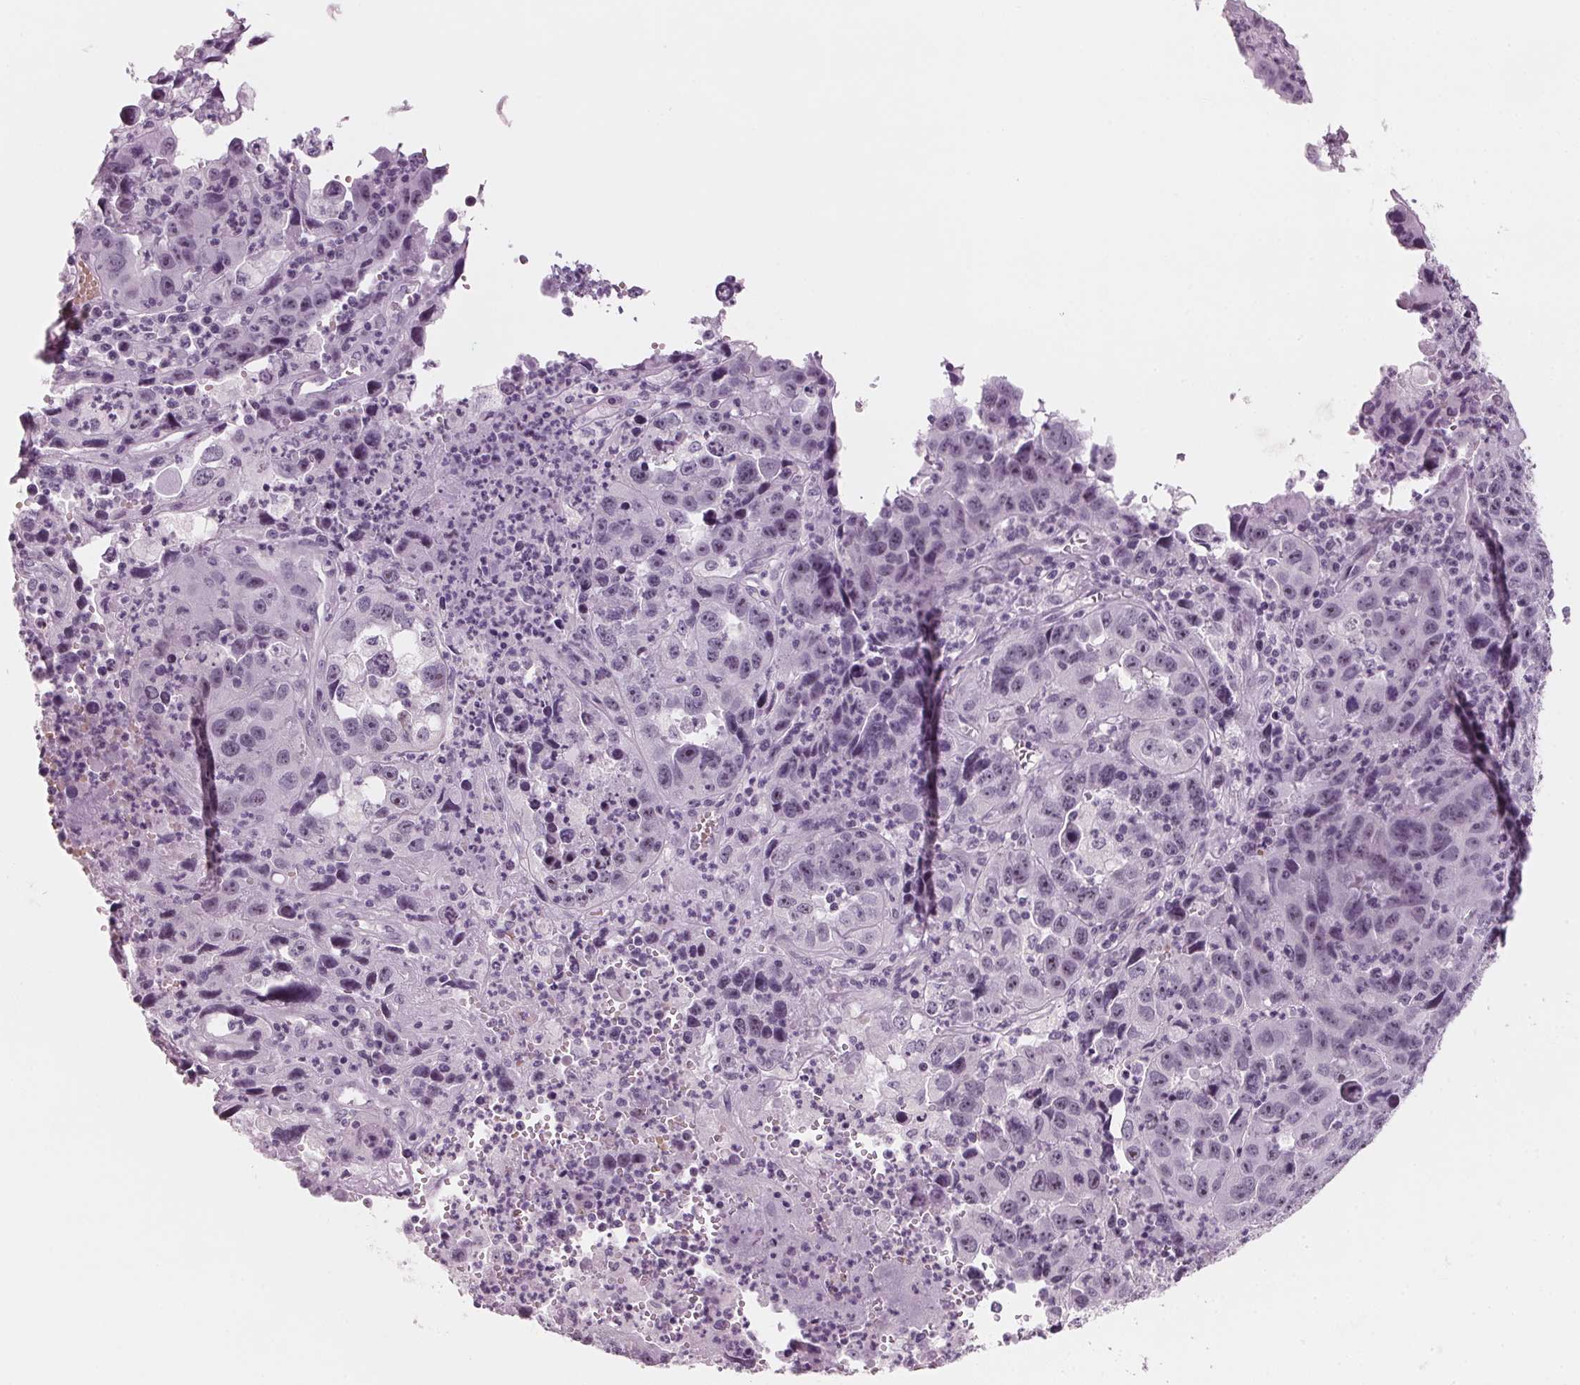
{"staining": {"intensity": "negative", "quantity": "none", "location": "none"}, "tissue": "endometrial cancer", "cell_type": "Tumor cells", "image_type": "cancer", "snomed": [{"axis": "morphology", "description": "Adenocarcinoma, NOS"}, {"axis": "topography", "description": "Uterus"}], "caption": "The IHC micrograph has no significant staining in tumor cells of endometrial cancer tissue.", "gene": "DNTTIP2", "patient": {"sex": "female", "age": 62}}